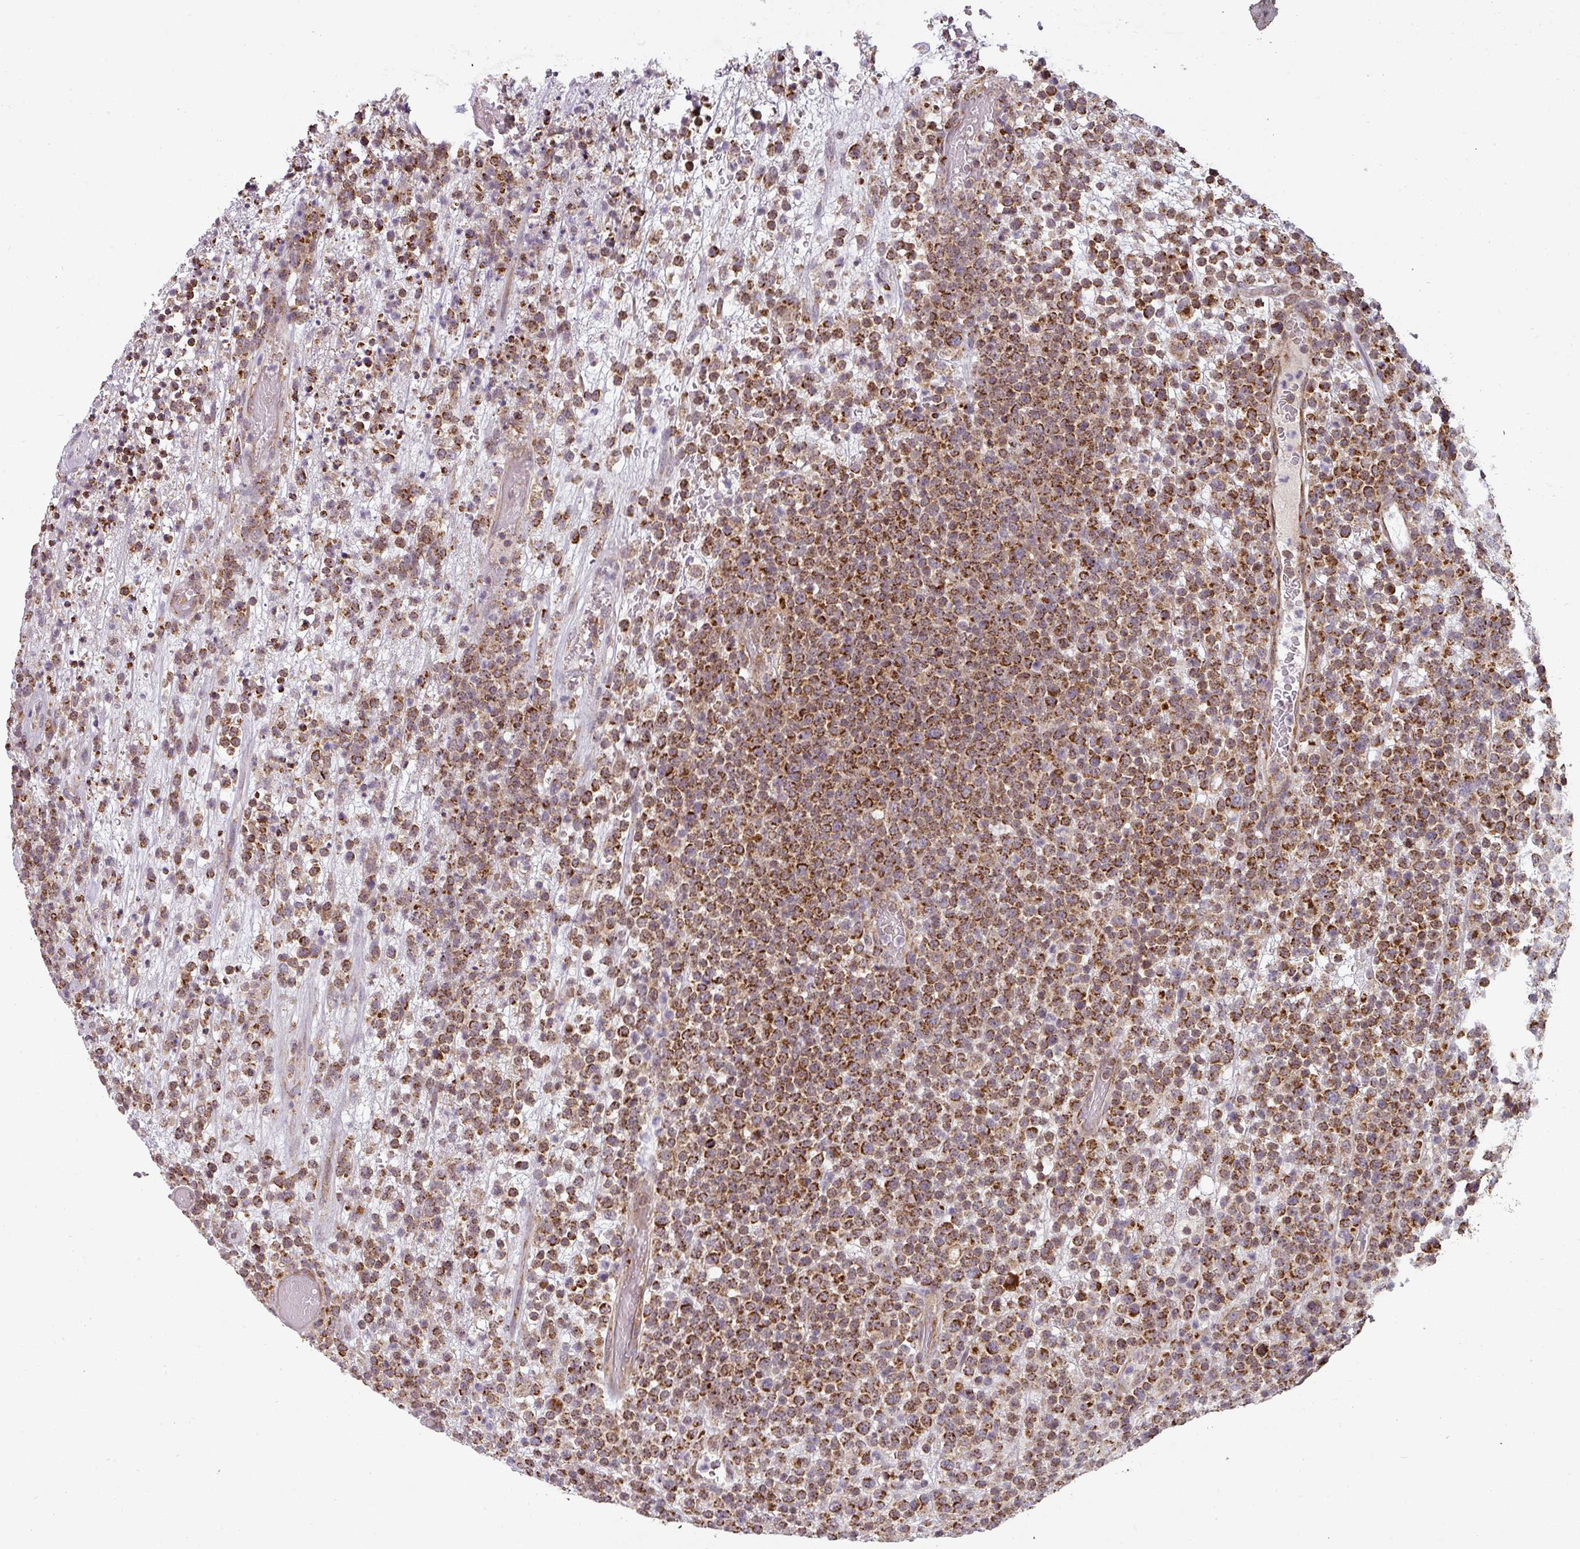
{"staining": {"intensity": "strong", "quantity": ">75%", "location": "cytoplasmic/membranous"}, "tissue": "lymphoma", "cell_type": "Tumor cells", "image_type": "cancer", "snomed": [{"axis": "morphology", "description": "Malignant lymphoma, non-Hodgkin's type, High grade"}, {"axis": "topography", "description": "Colon"}], "caption": "Tumor cells show strong cytoplasmic/membranous positivity in about >75% of cells in lymphoma.", "gene": "MRPS16", "patient": {"sex": "female", "age": 53}}